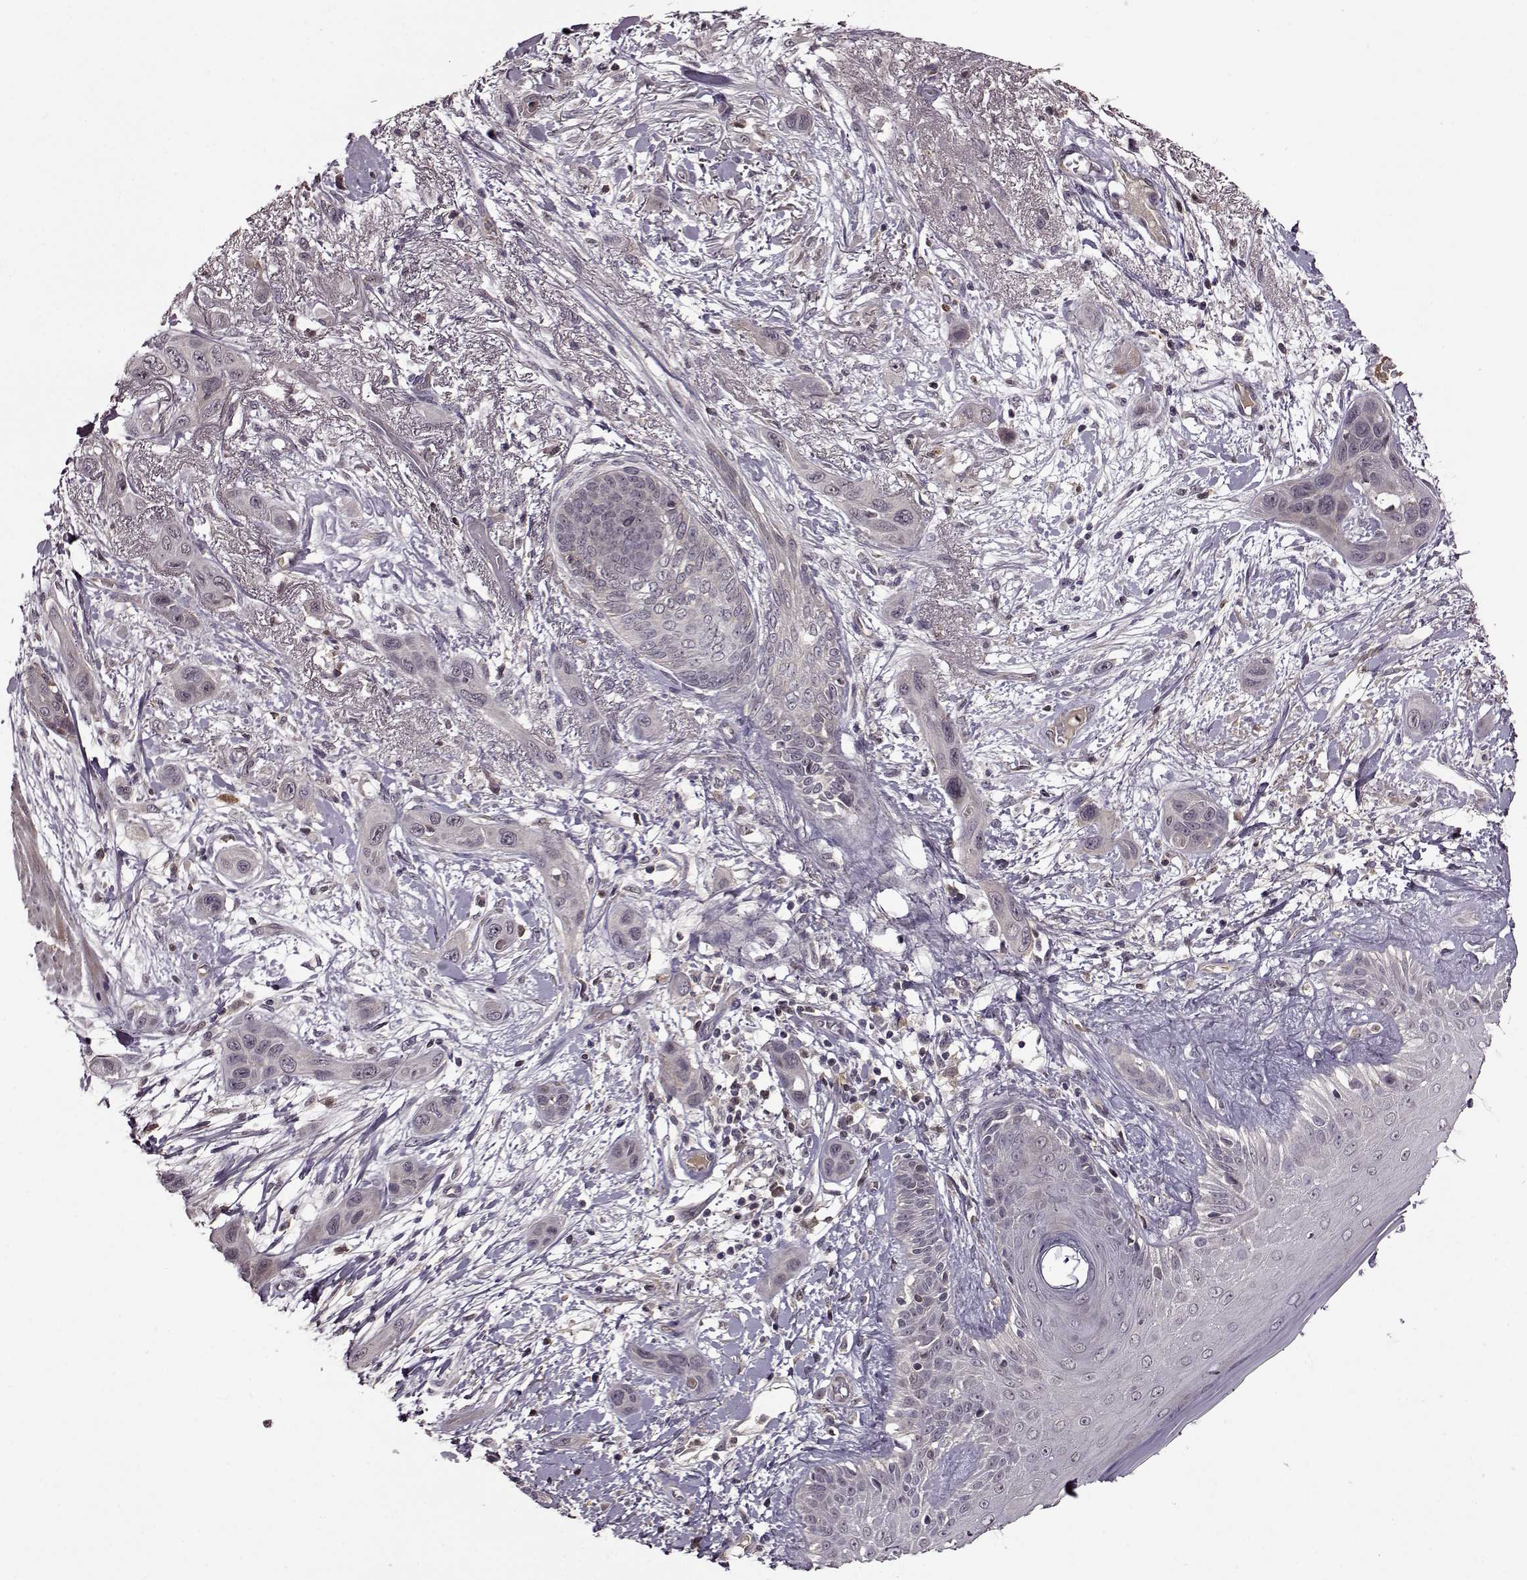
{"staining": {"intensity": "negative", "quantity": "none", "location": "none"}, "tissue": "skin cancer", "cell_type": "Tumor cells", "image_type": "cancer", "snomed": [{"axis": "morphology", "description": "Squamous cell carcinoma, NOS"}, {"axis": "topography", "description": "Skin"}], "caption": "Skin cancer was stained to show a protein in brown. There is no significant expression in tumor cells.", "gene": "MAIP1", "patient": {"sex": "male", "age": 79}}